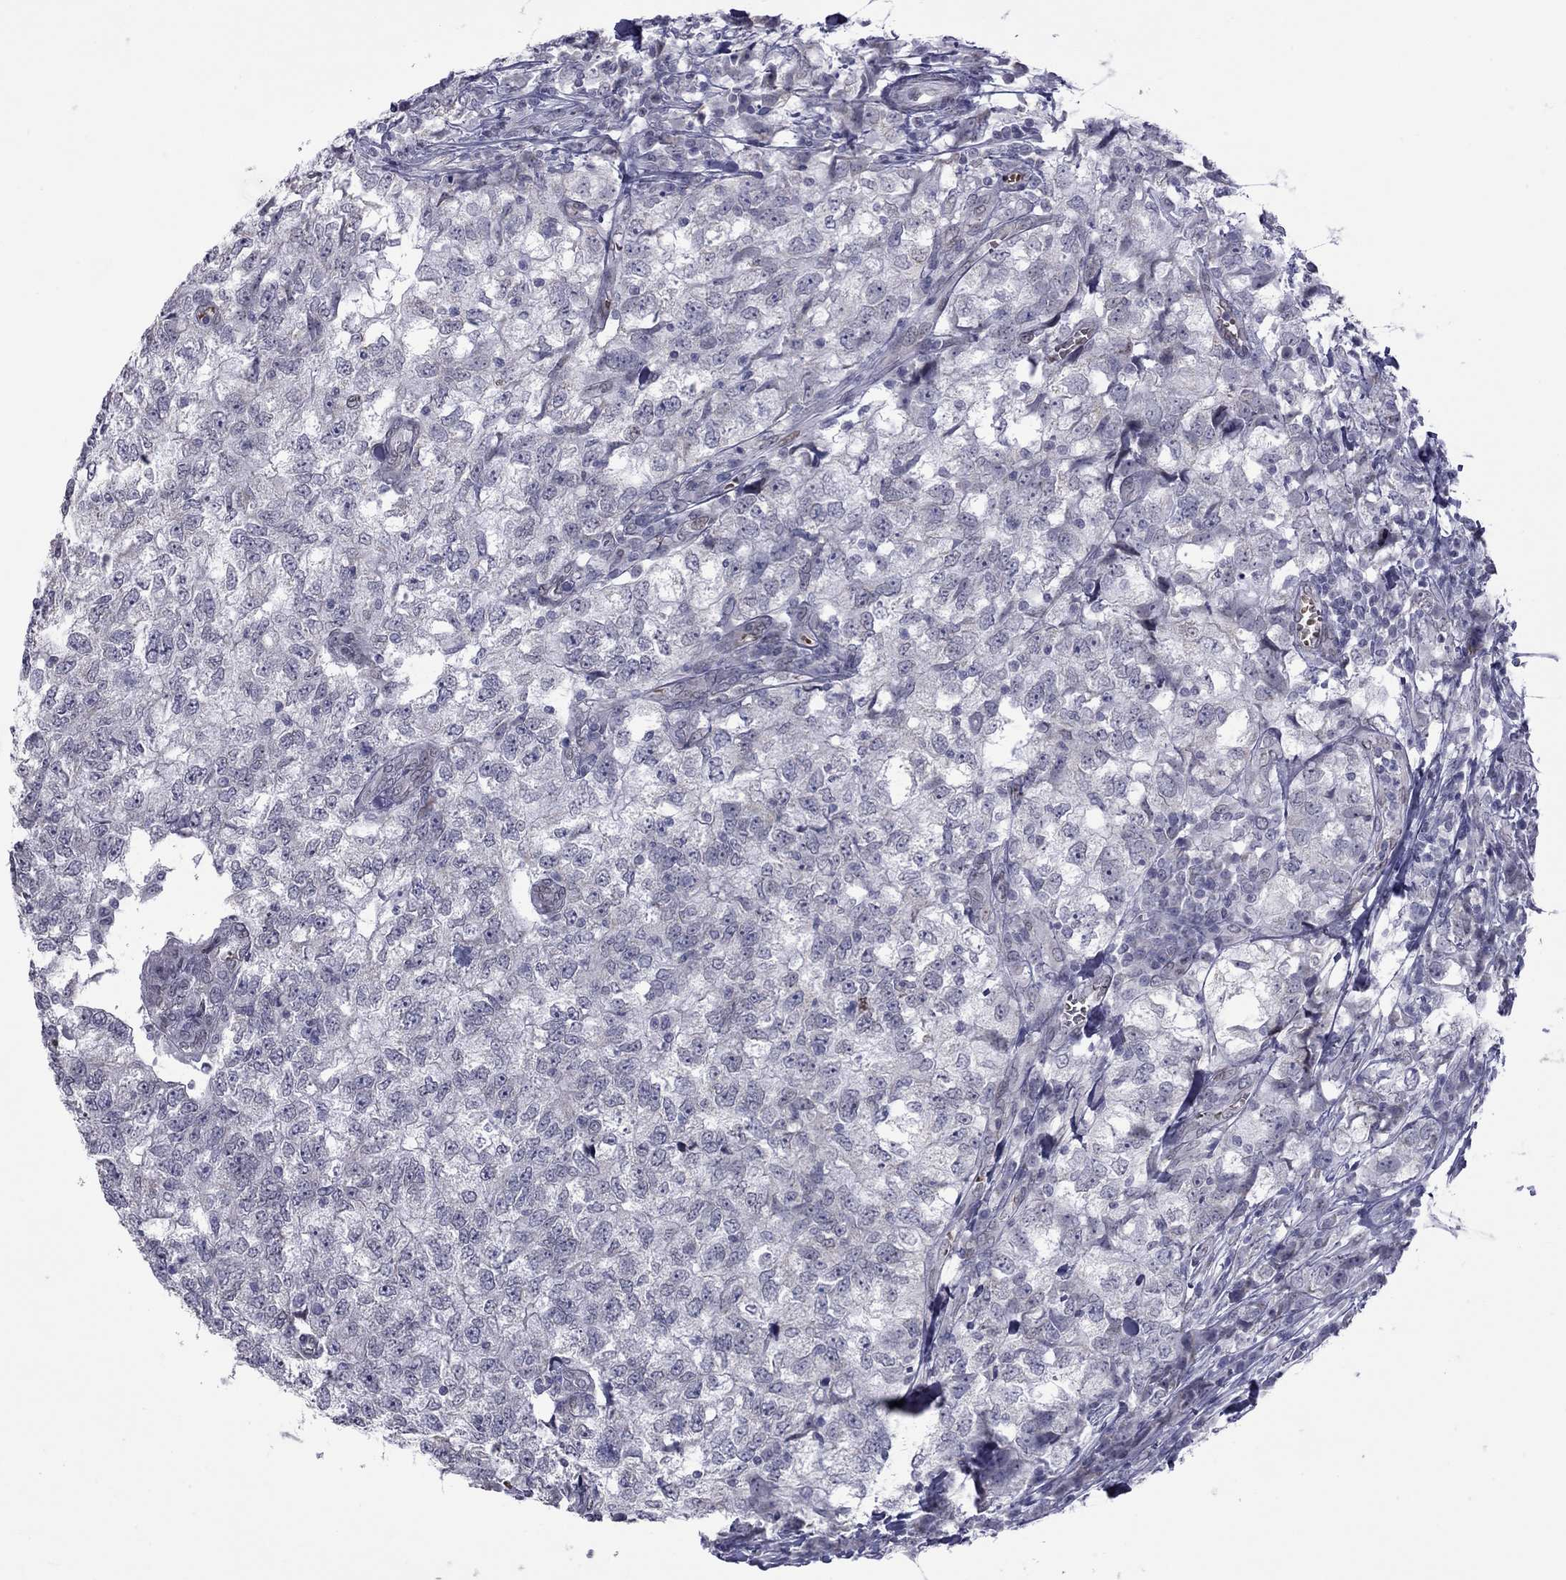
{"staining": {"intensity": "negative", "quantity": "none", "location": "none"}, "tissue": "breast cancer", "cell_type": "Tumor cells", "image_type": "cancer", "snomed": [{"axis": "morphology", "description": "Duct carcinoma"}, {"axis": "topography", "description": "Breast"}], "caption": "Immunohistochemical staining of breast infiltrating ductal carcinoma shows no significant expression in tumor cells. (Immunohistochemistry (ihc), brightfield microscopy, high magnification).", "gene": "CLTCL1", "patient": {"sex": "female", "age": 30}}